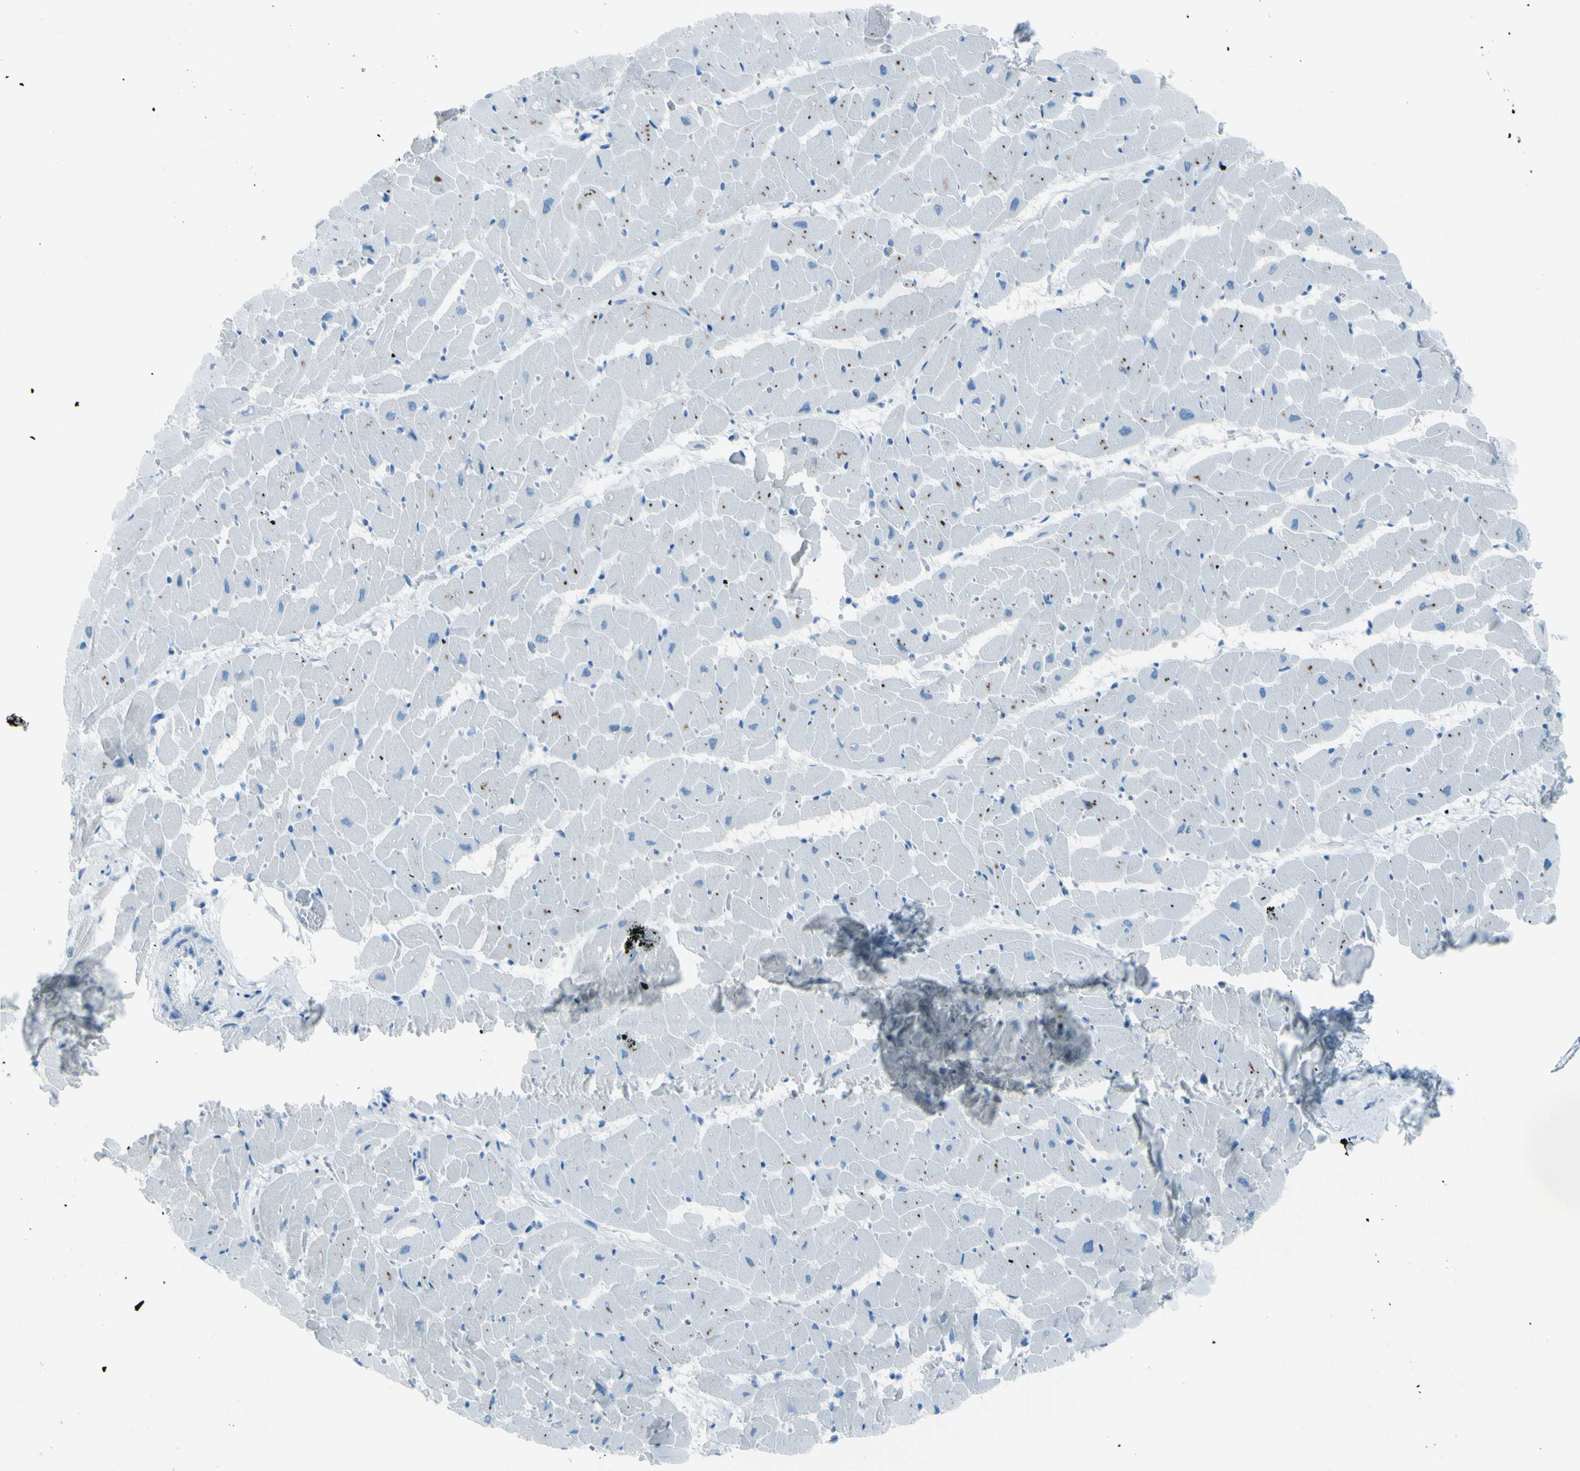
{"staining": {"intensity": "negative", "quantity": "none", "location": "none"}, "tissue": "heart muscle", "cell_type": "Cardiomyocytes", "image_type": "normal", "snomed": [{"axis": "morphology", "description": "Normal tissue, NOS"}, {"axis": "topography", "description": "Heart"}], "caption": "Immunohistochemistry image of normal heart muscle: heart muscle stained with DAB demonstrates no significant protein positivity in cardiomyocytes.", "gene": "AFP", "patient": {"sex": "female", "age": 19}}